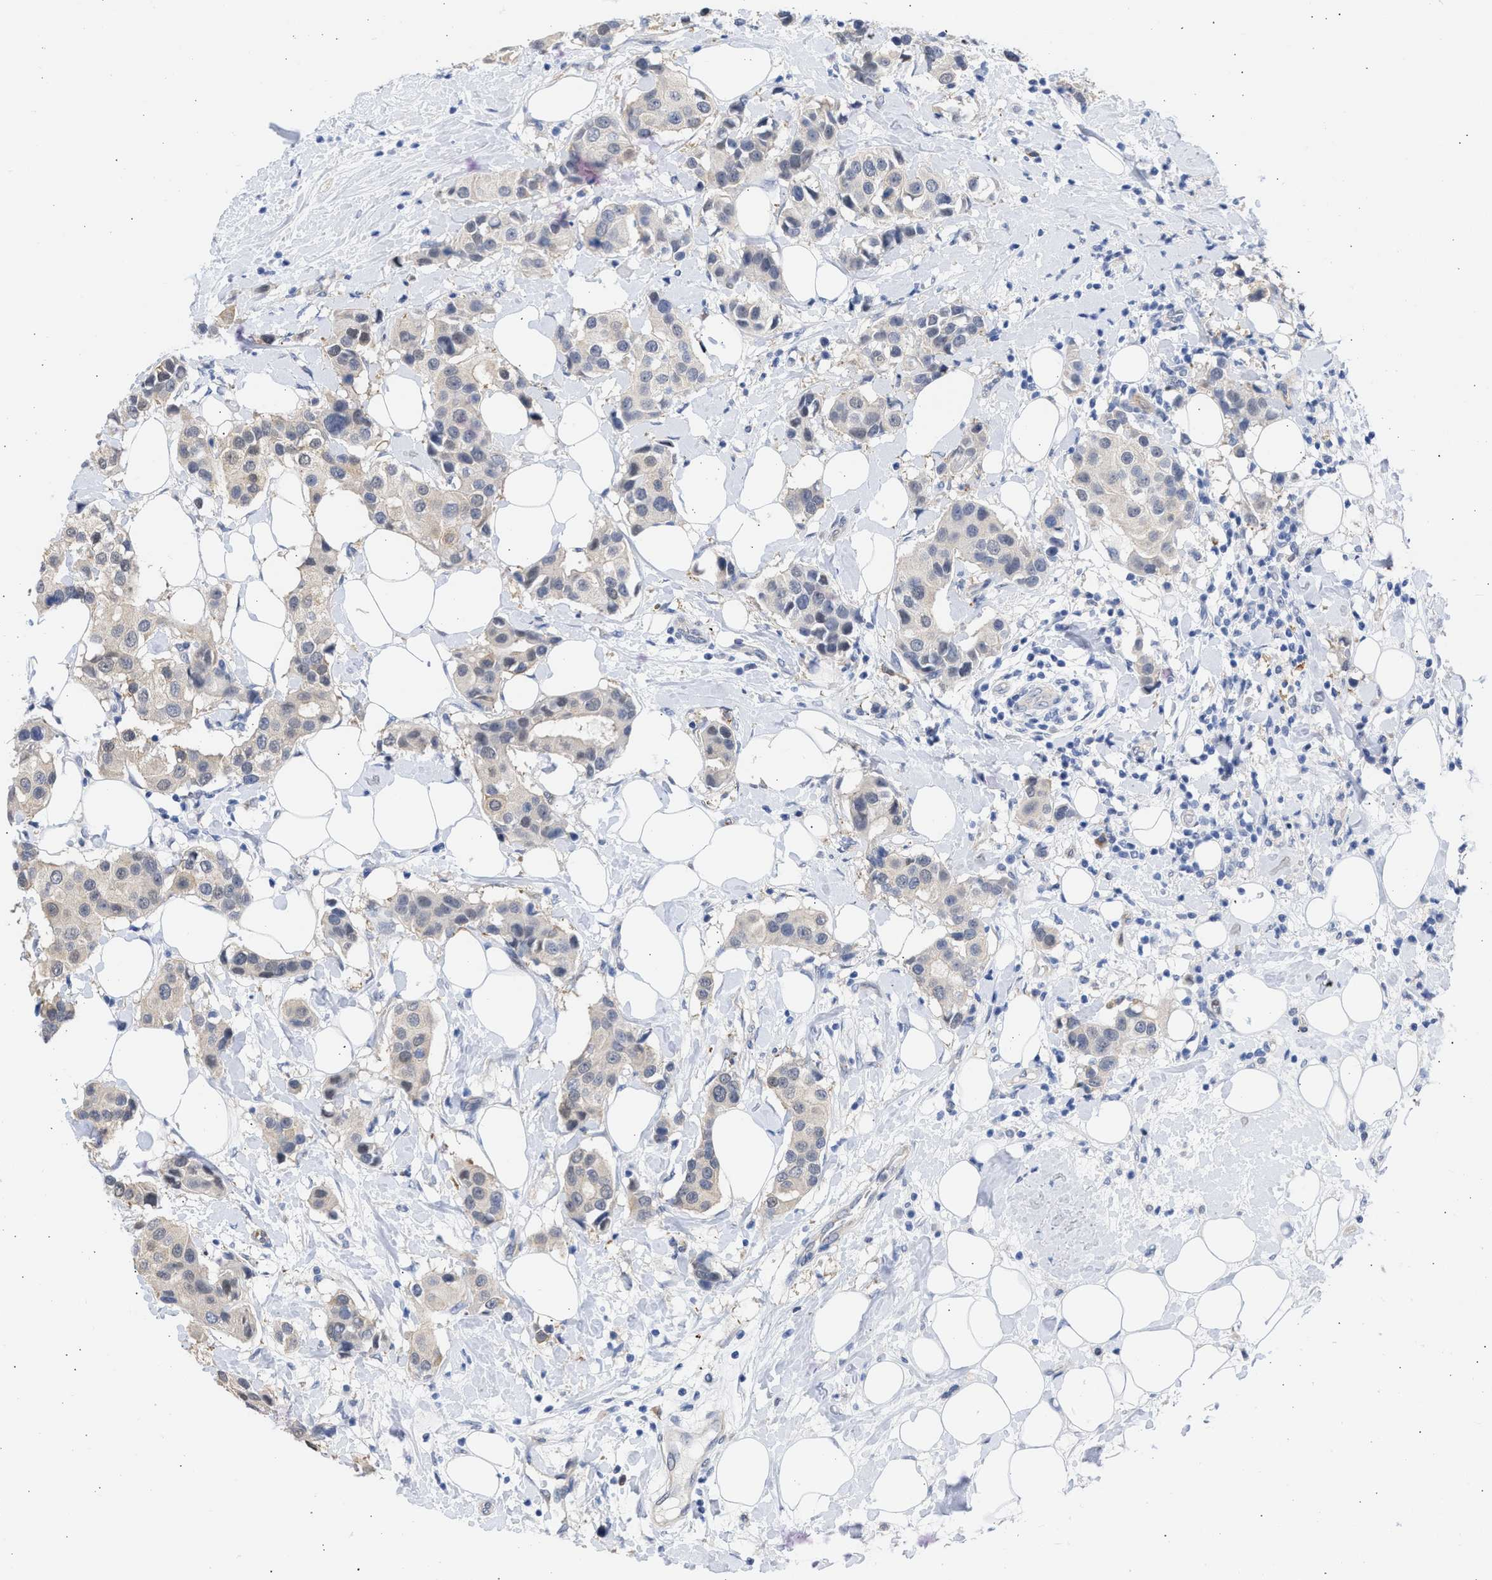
{"staining": {"intensity": "negative", "quantity": "none", "location": "none"}, "tissue": "breast cancer", "cell_type": "Tumor cells", "image_type": "cancer", "snomed": [{"axis": "morphology", "description": "Normal tissue, NOS"}, {"axis": "morphology", "description": "Duct carcinoma"}, {"axis": "topography", "description": "Breast"}], "caption": "DAB immunohistochemical staining of human breast infiltrating ductal carcinoma reveals no significant positivity in tumor cells.", "gene": "THRA", "patient": {"sex": "female", "age": 39}}